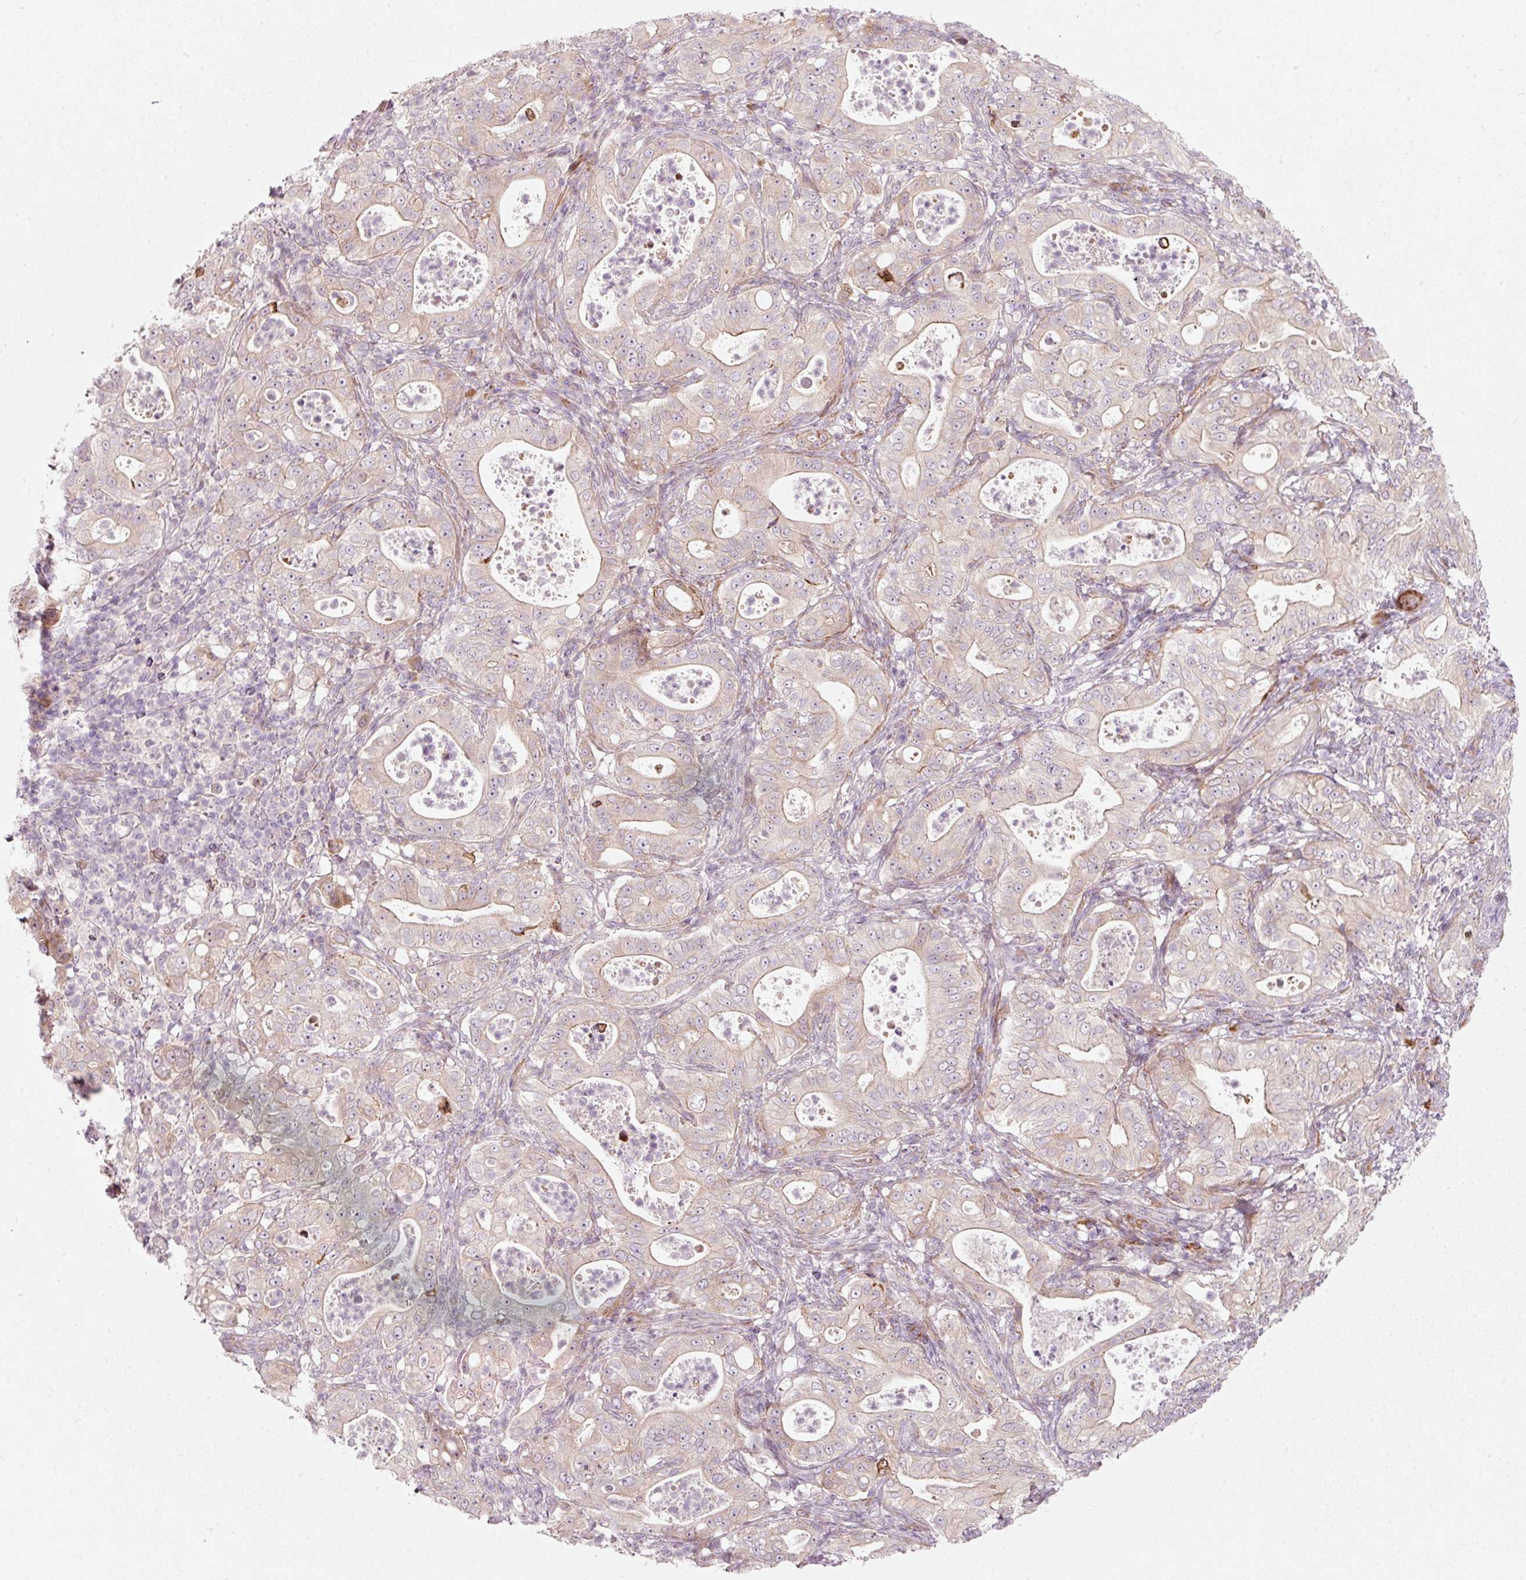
{"staining": {"intensity": "weak", "quantity": "<25%", "location": "cytoplasmic/membranous"}, "tissue": "pancreatic cancer", "cell_type": "Tumor cells", "image_type": "cancer", "snomed": [{"axis": "morphology", "description": "Adenocarcinoma, NOS"}, {"axis": "topography", "description": "Pancreas"}], "caption": "The photomicrograph shows no significant positivity in tumor cells of pancreatic adenocarcinoma.", "gene": "KCNQ1", "patient": {"sex": "male", "age": 71}}